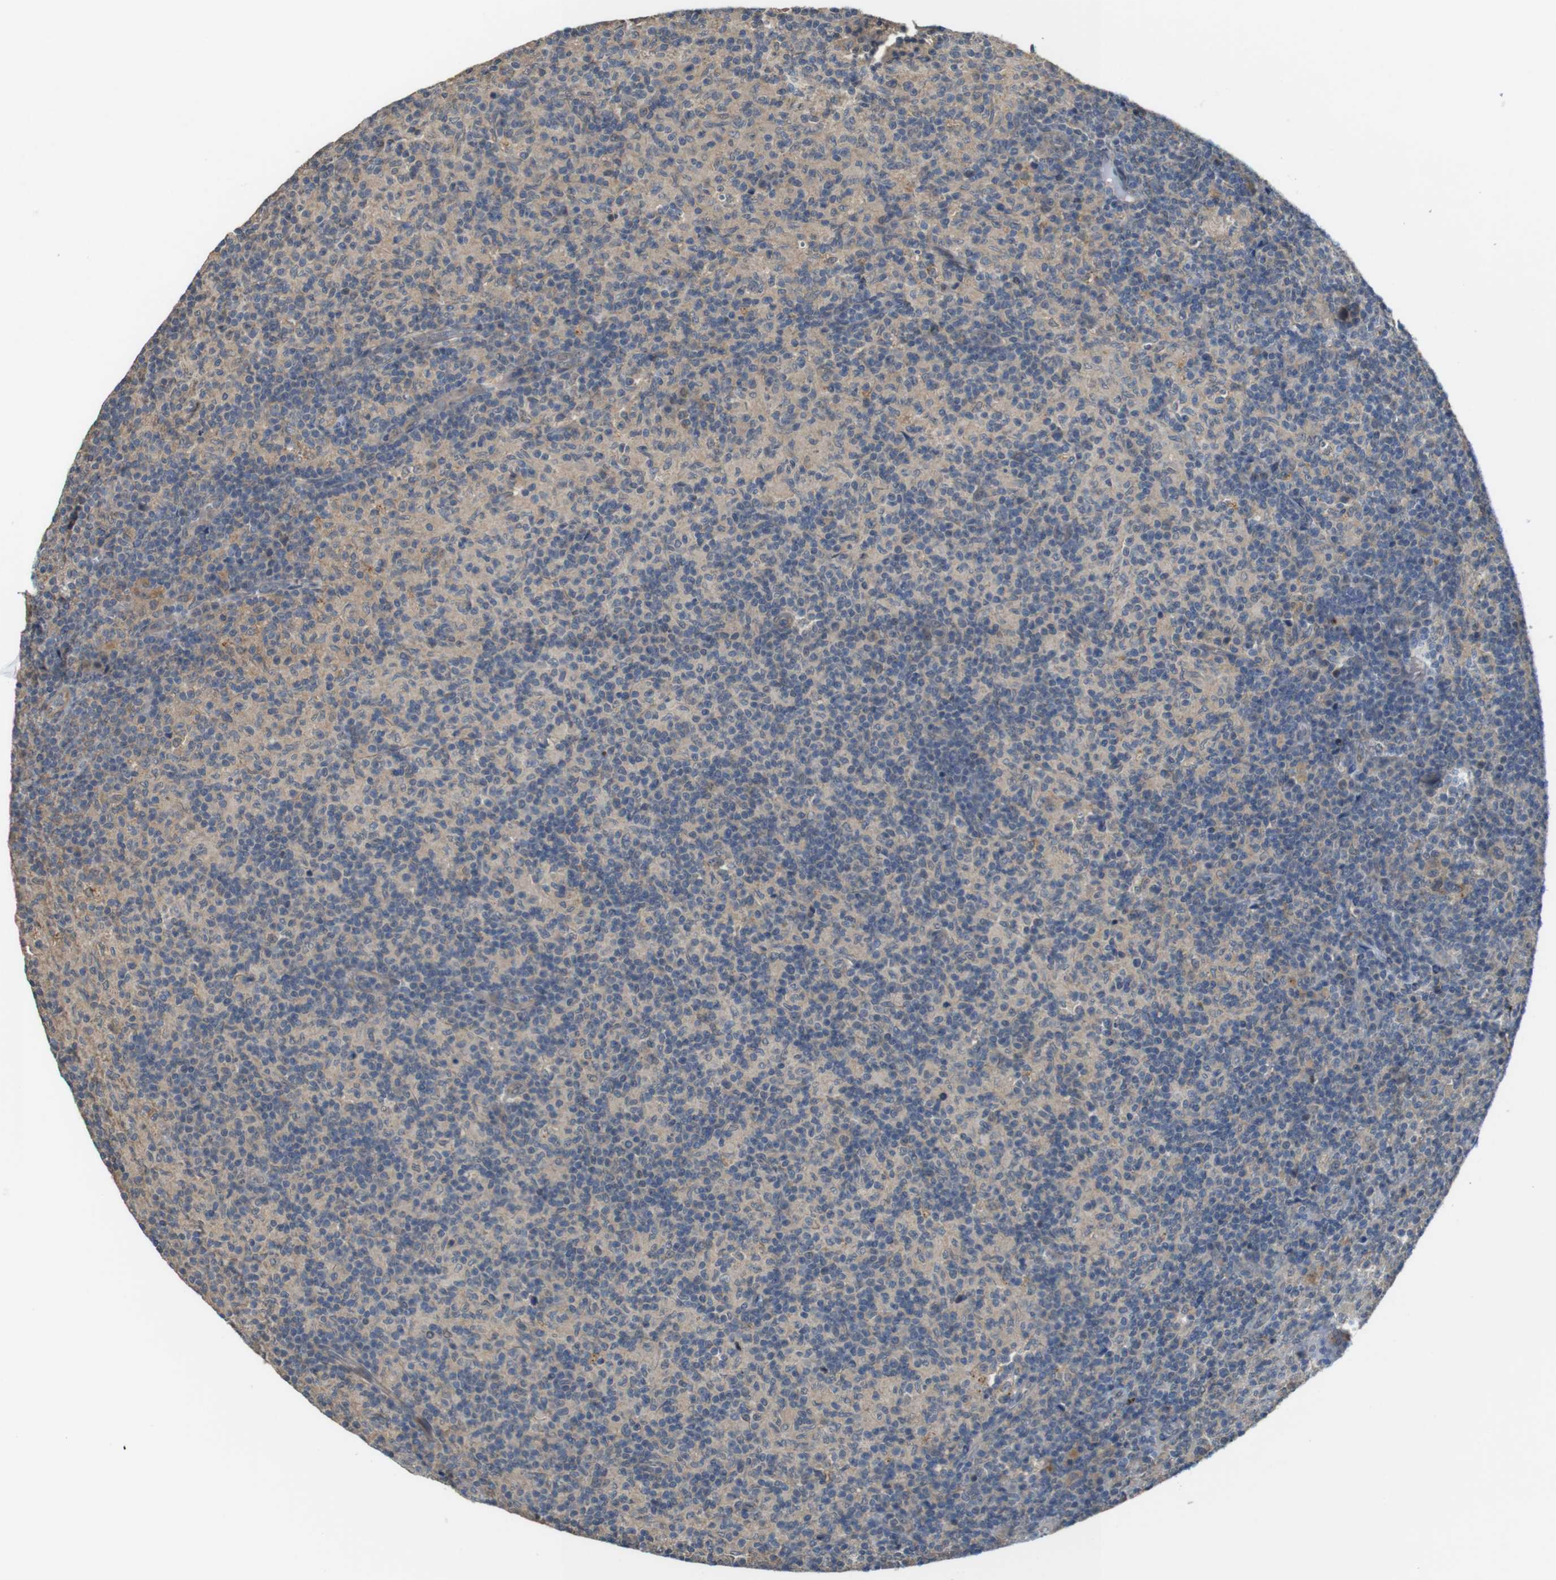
{"staining": {"intensity": "weak", "quantity": "25%-75%", "location": "cytoplasmic/membranous"}, "tissue": "lymph node", "cell_type": "Germinal center cells", "image_type": "normal", "snomed": [{"axis": "morphology", "description": "Normal tissue, NOS"}, {"axis": "morphology", "description": "Inflammation, NOS"}, {"axis": "topography", "description": "Lymph node"}], "caption": "Weak cytoplasmic/membranous positivity is identified in approximately 25%-75% of germinal center cells in normal lymph node. The staining was performed using DAB (3,3'-diaminobenzidine), with brown indicating positive protein expression. Nuclei are stained blue with hematoxylin.", "gene": "CDC34", "patient": {"sex": "male", "age": 55}}